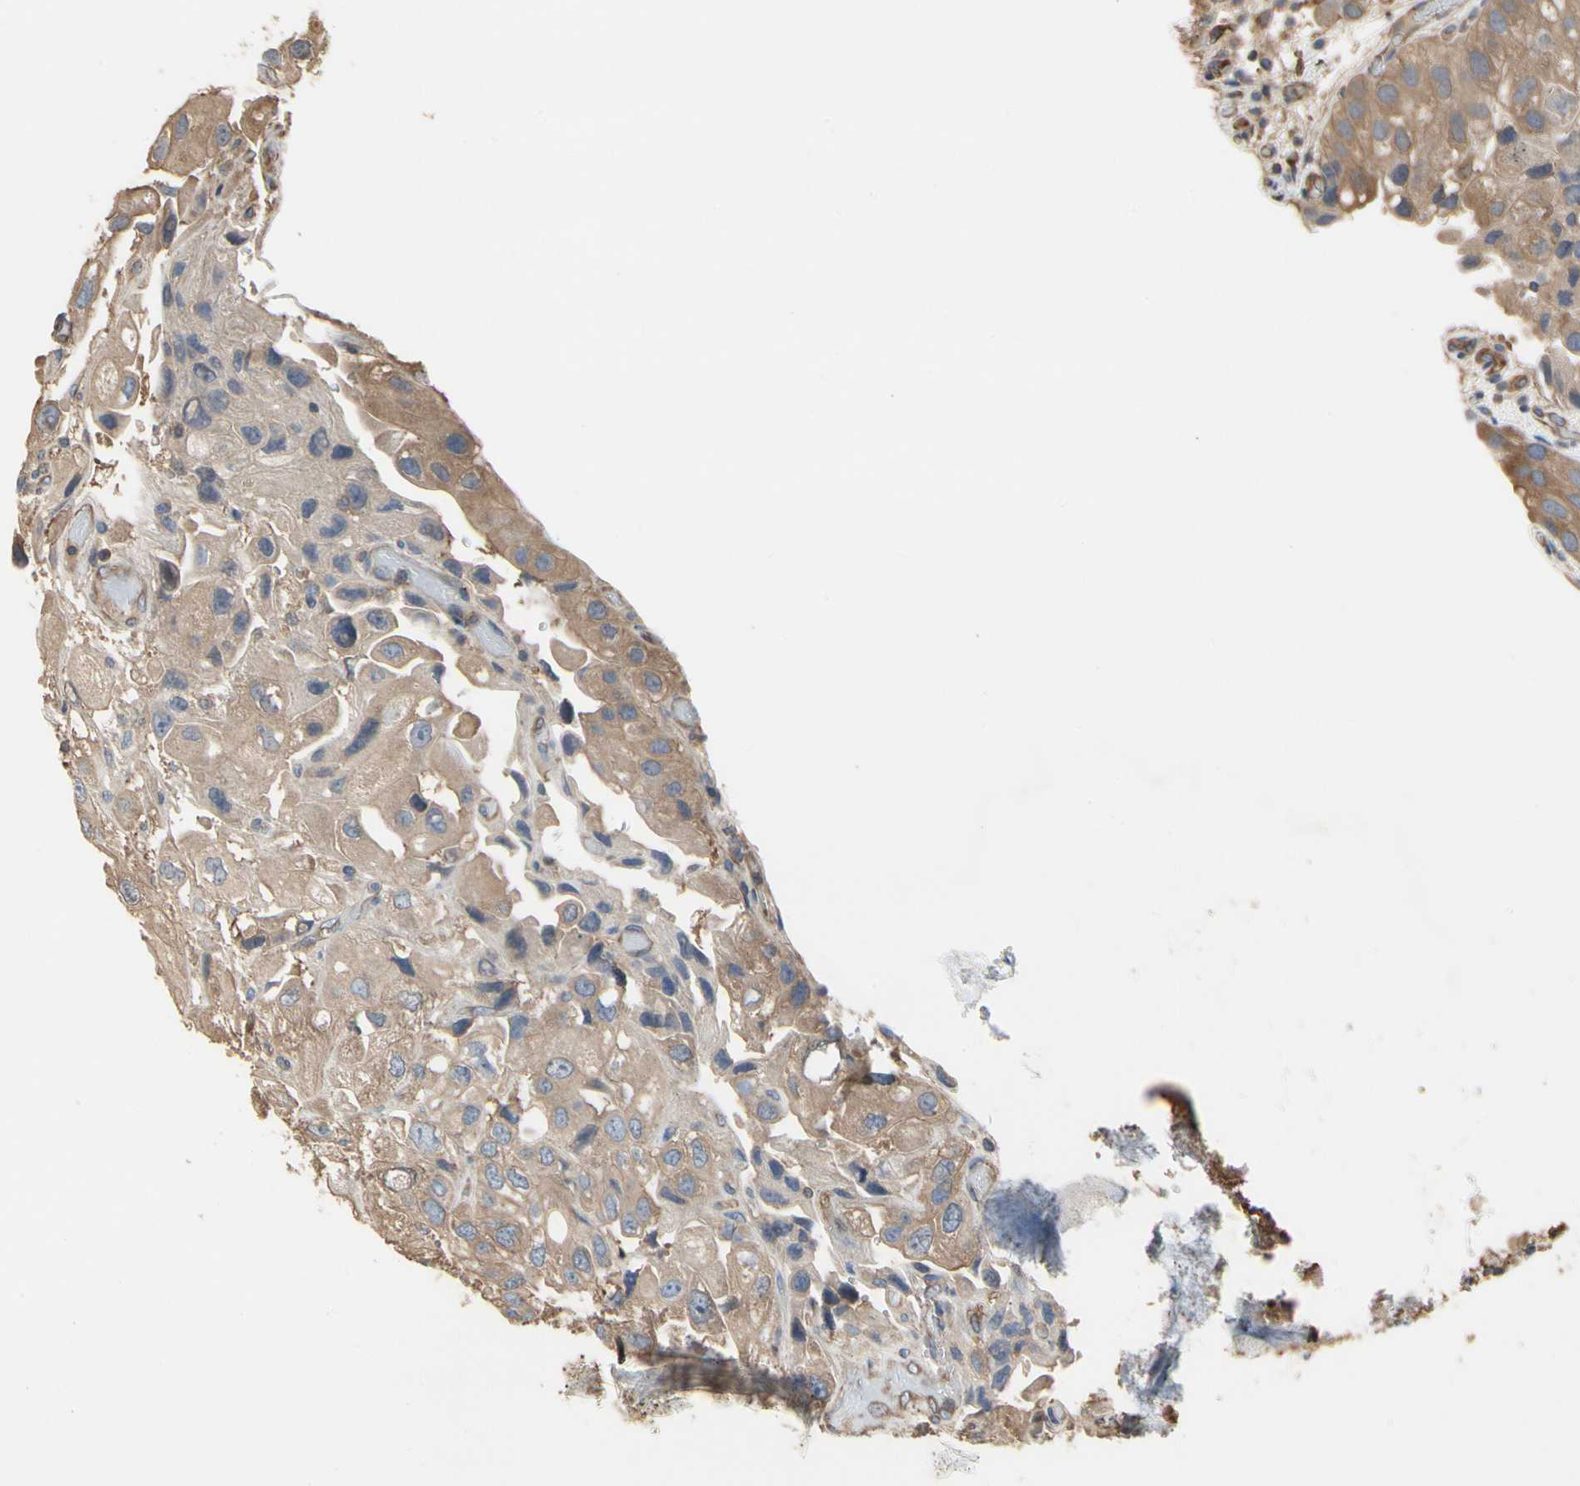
{"staining": {"intensity": "moderate", "quantity": ">75%", "location": "cytoplasmic/membranous"}, "tissue": "urothelial cancer", "cell_type": "Tumor cells", "image_type": "cancer", "snomed": [{"axis": "morphology", "description": "Urothelial carcinoma, High grade"}, {"axis": "topography", "description": "Urinary bladder"}], "caption": "Urothelial carcinoma (high-grade) stained for a protein (brown) shows moderate cytoplasmic/membranous positive positivity in approximately >75% of tumor cells.", "gene": "PDZK1", "patient": {"sex": "female", "age": 64}}